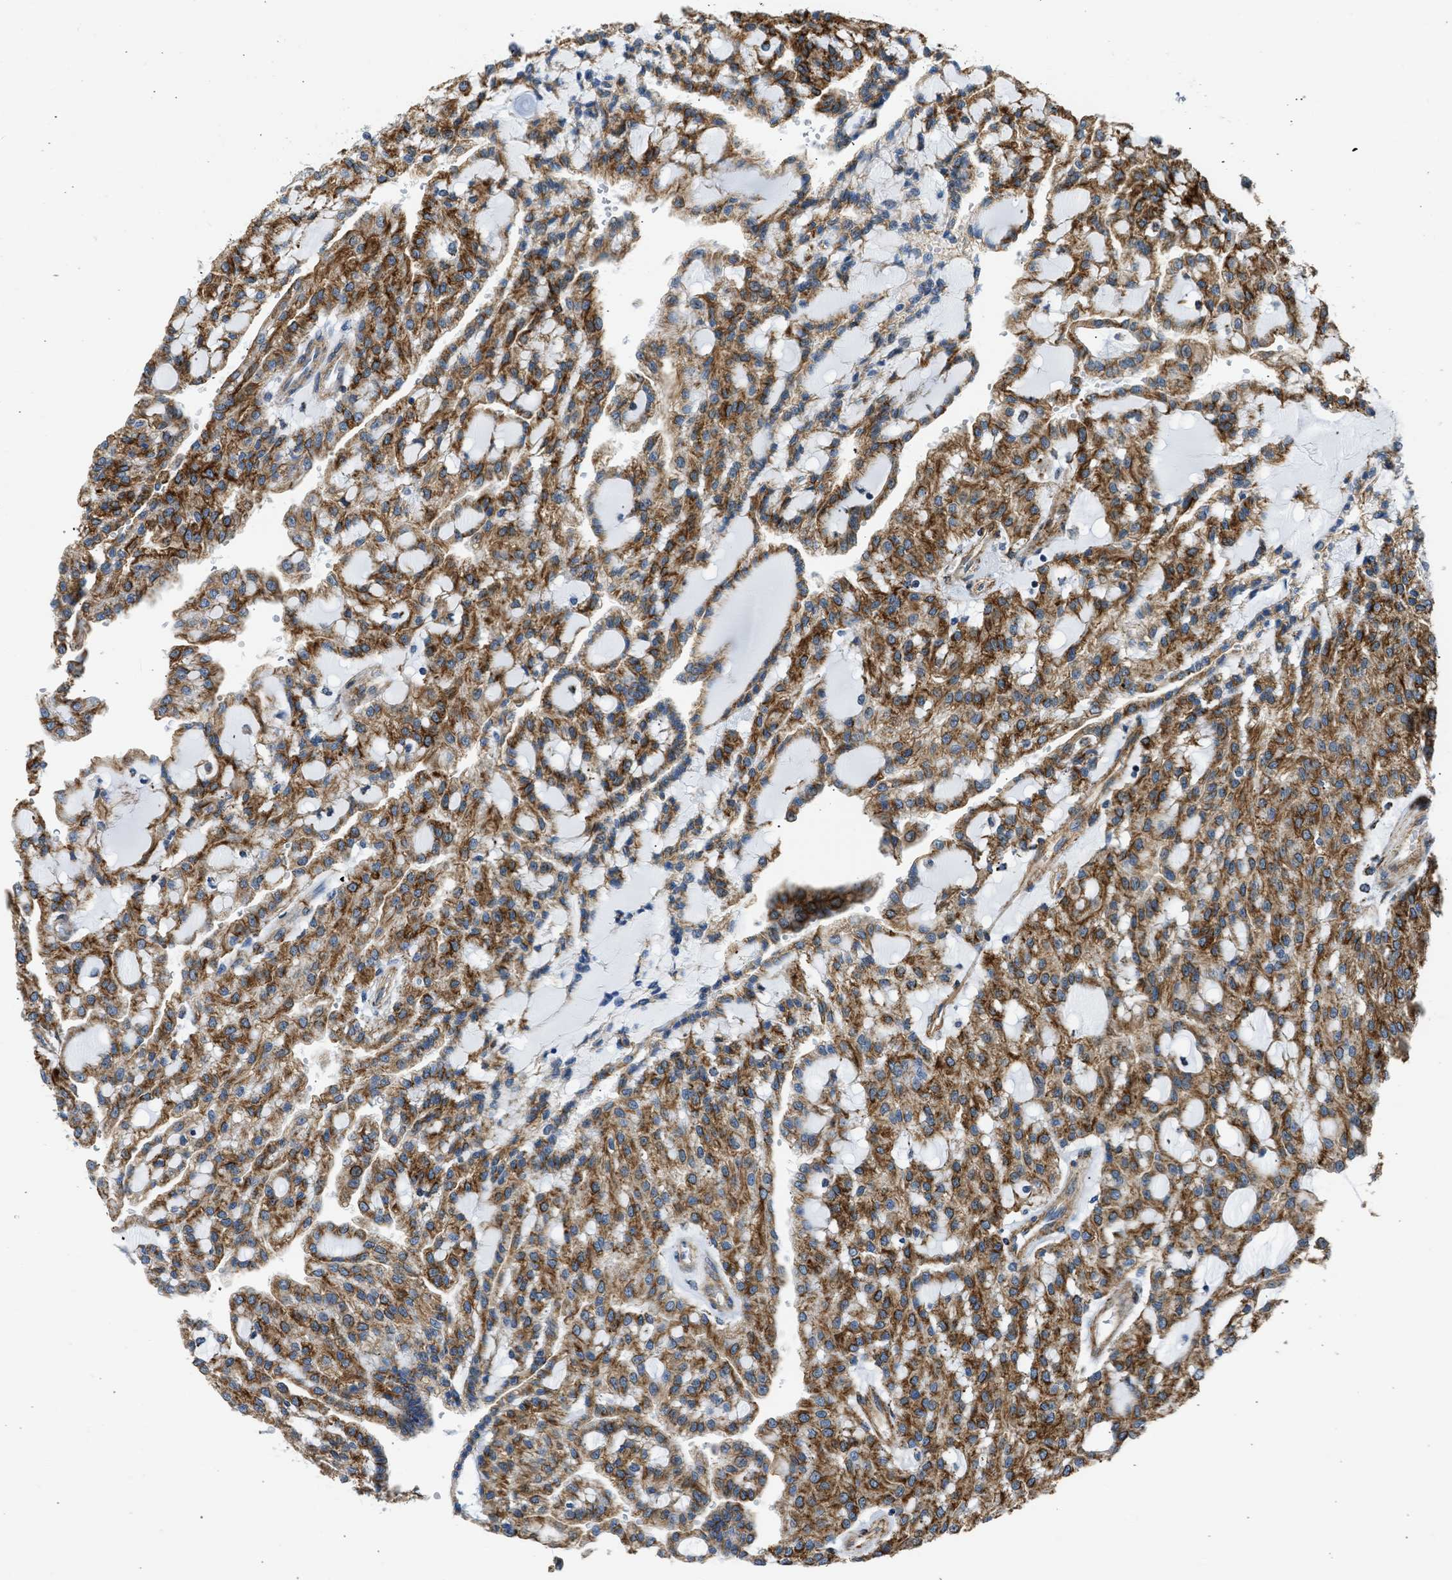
{"staining": {"intensity": "moderate", "quantity": ">75%", "location": "cytoplasmic/membranous"}, "tissue": "renal cancer", "cell_type": "Tumor cells", "image_type": "cancer", "snomed": [{"axis": "morphology", "description": "Adenocarcinoma, NOS"}, {"axis": "topography", "description": "Kidney"}], "caption": "The photomicrograph exhibits a brown stain indicating the presence of a protein in the cytoplasmic/membranous of tumor cells in renal adenocarcinoma.", "gene": "SEPTIN2", "patient": {"sex": "male", "age": 63}}